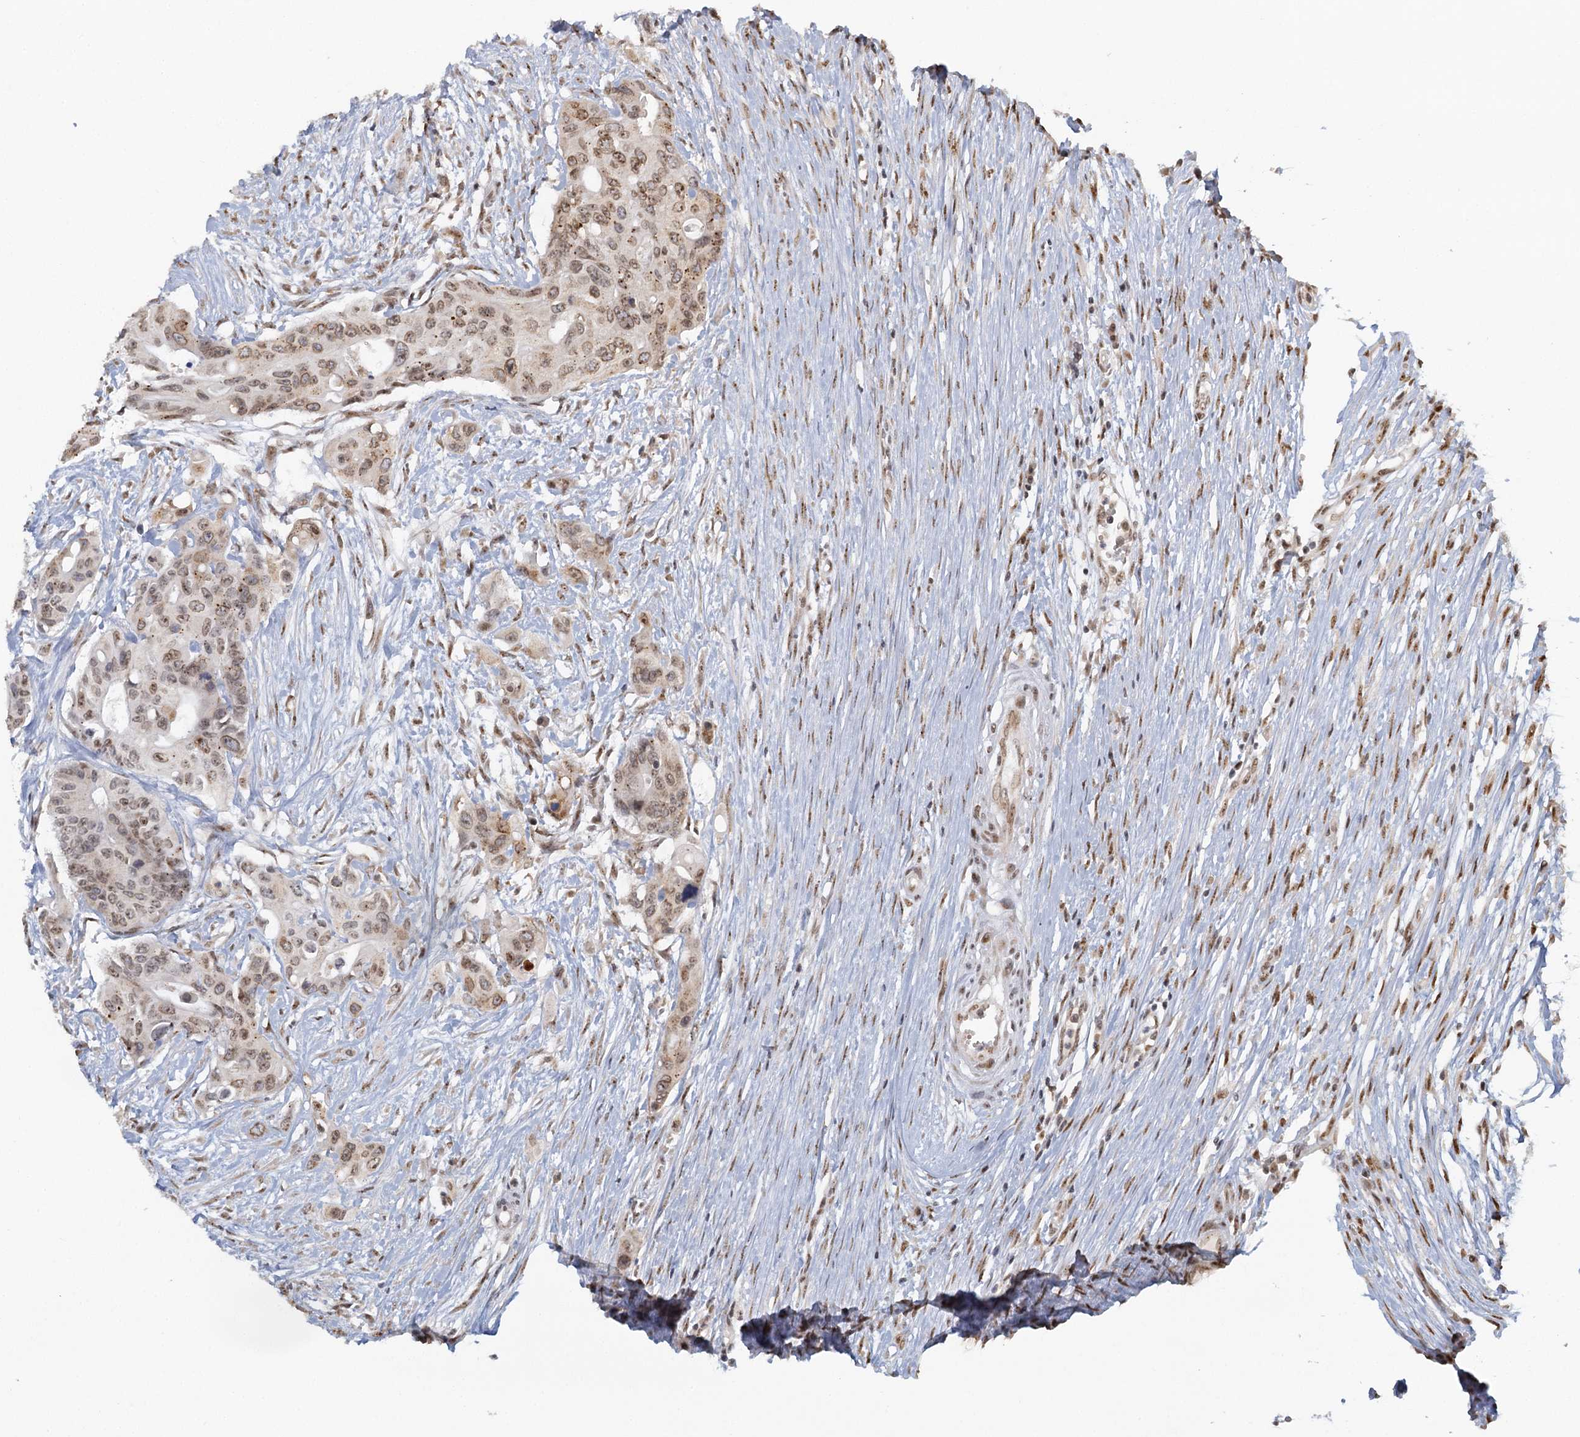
{"staining": {"intensity": "moderate", "quantity": "25%-75%", "location": "cytoplasmic/membranous,nuclear"}, "tissue": "colorectal cancer", "cell_type": "Tumor cells", "image_type": "cancer", "snomed": [{"axis": "morphology", "description": "Adenocarcinoma, NOS"}, {"axis": "topography", "description": "Colon"}], "caption": "Colorectal cancer (adenocarcinoma) tissue displays moderate cytoplasmic/membranous and nuclear positivity in about 25%-75% of tumor cells, visualized by immunohistochemistry.", "gene": "TREX1", "patient": {"sex": "male", "age": 77}}